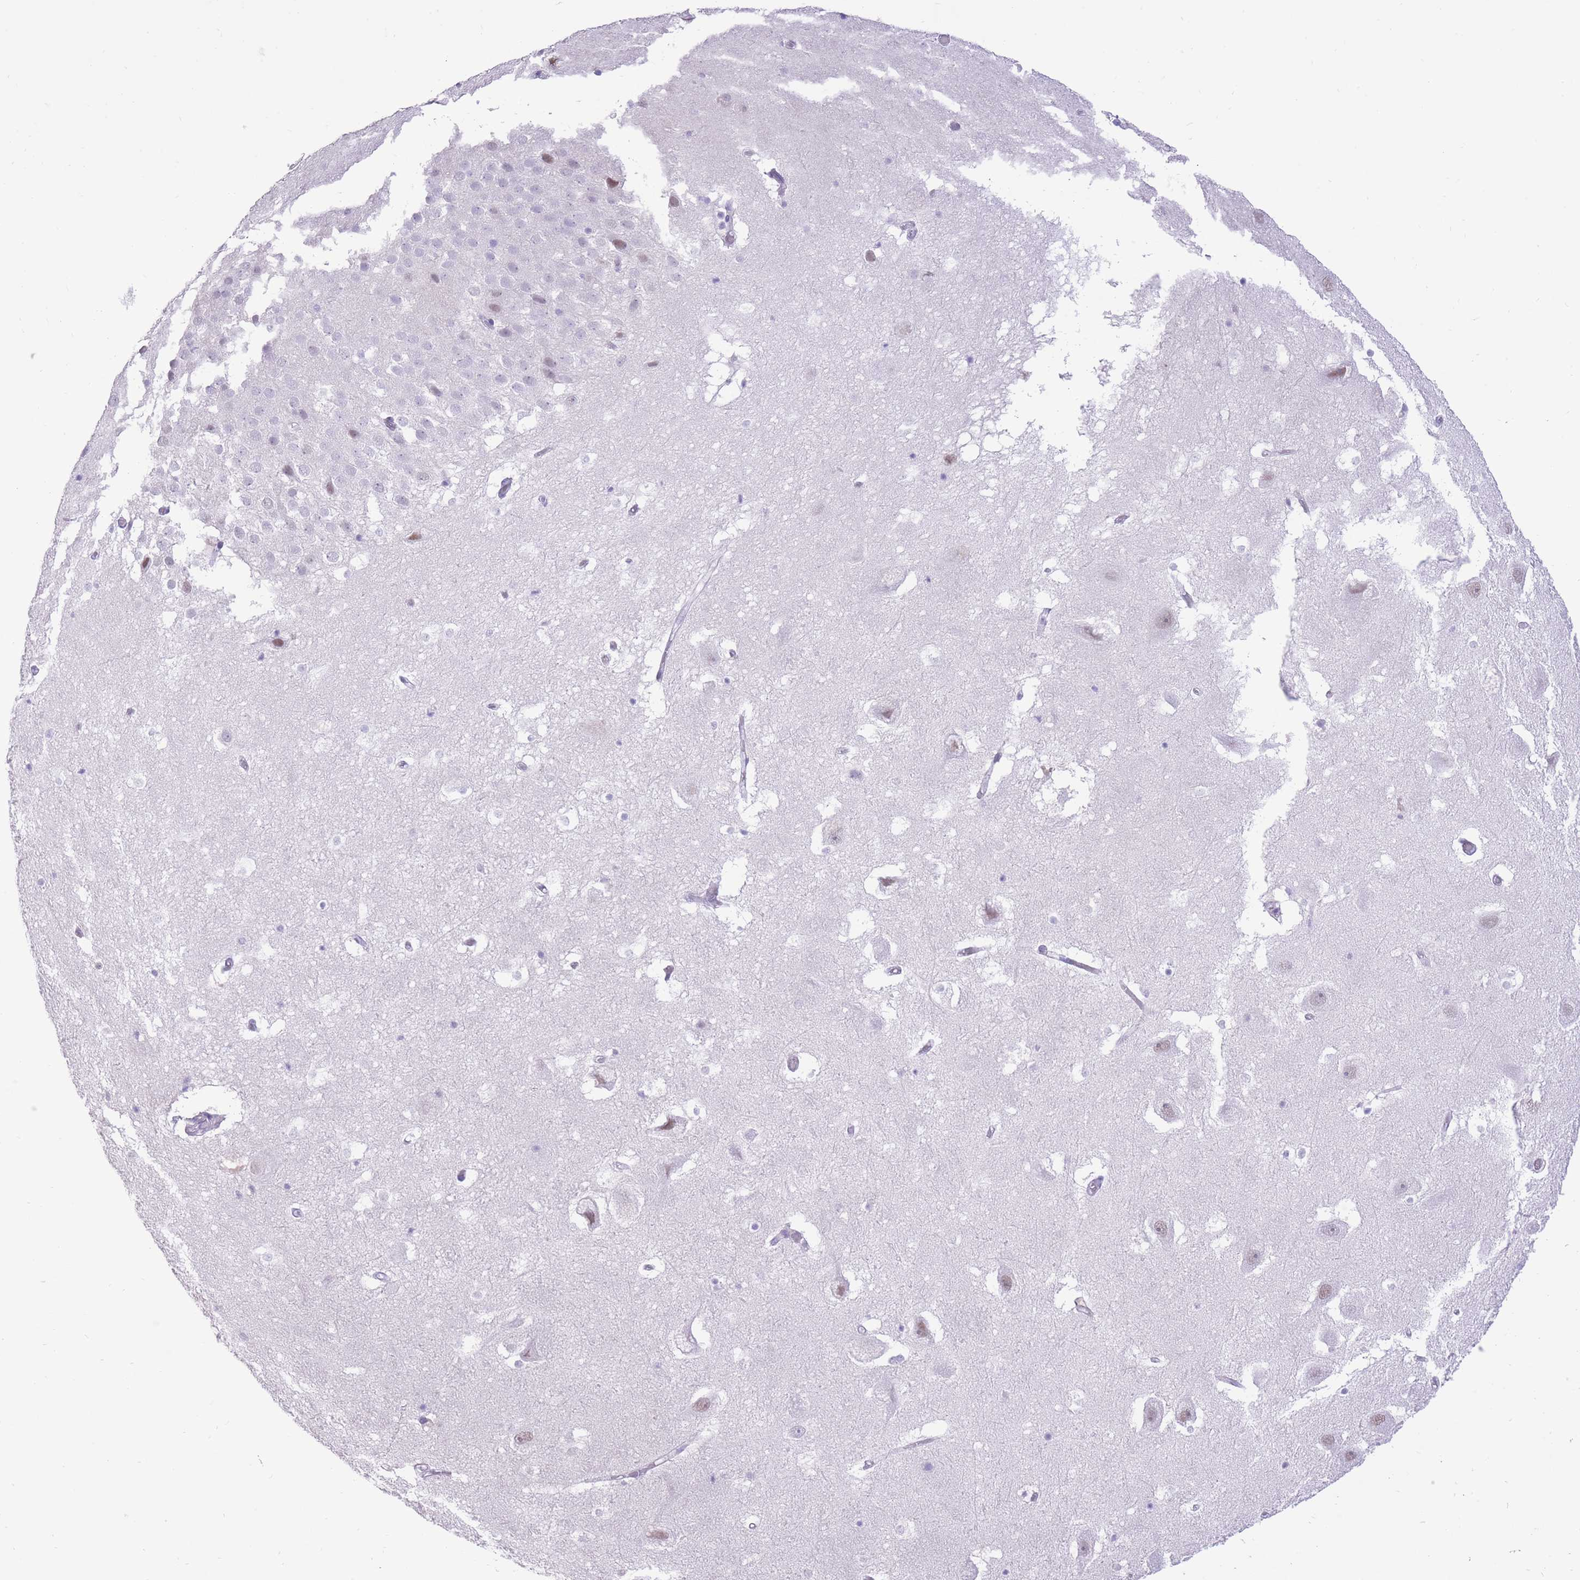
{"staining": {"intensity": "negative", "quantity": "none", "location": "none"}, "tissue": "hippocampus", "cell_type": "Glial cells", "image_type": "normal", "snomed": [{"axis": "morphology", "description": "Normal tissue, NOS"}, {"axis": "topography", "description": "Hippocampus"}], "caption": "Immunohistochemistry (IHC) micrograph of benign human hippocampus stained for a protein (brown), which displays no positivity in glial cells. (DAB (3,3'-diaminobenzidine) immunohistochemistry (IHC), high magnification).", "gene": "MEIS3", "patient": {"sex": "female", "age": 52}}